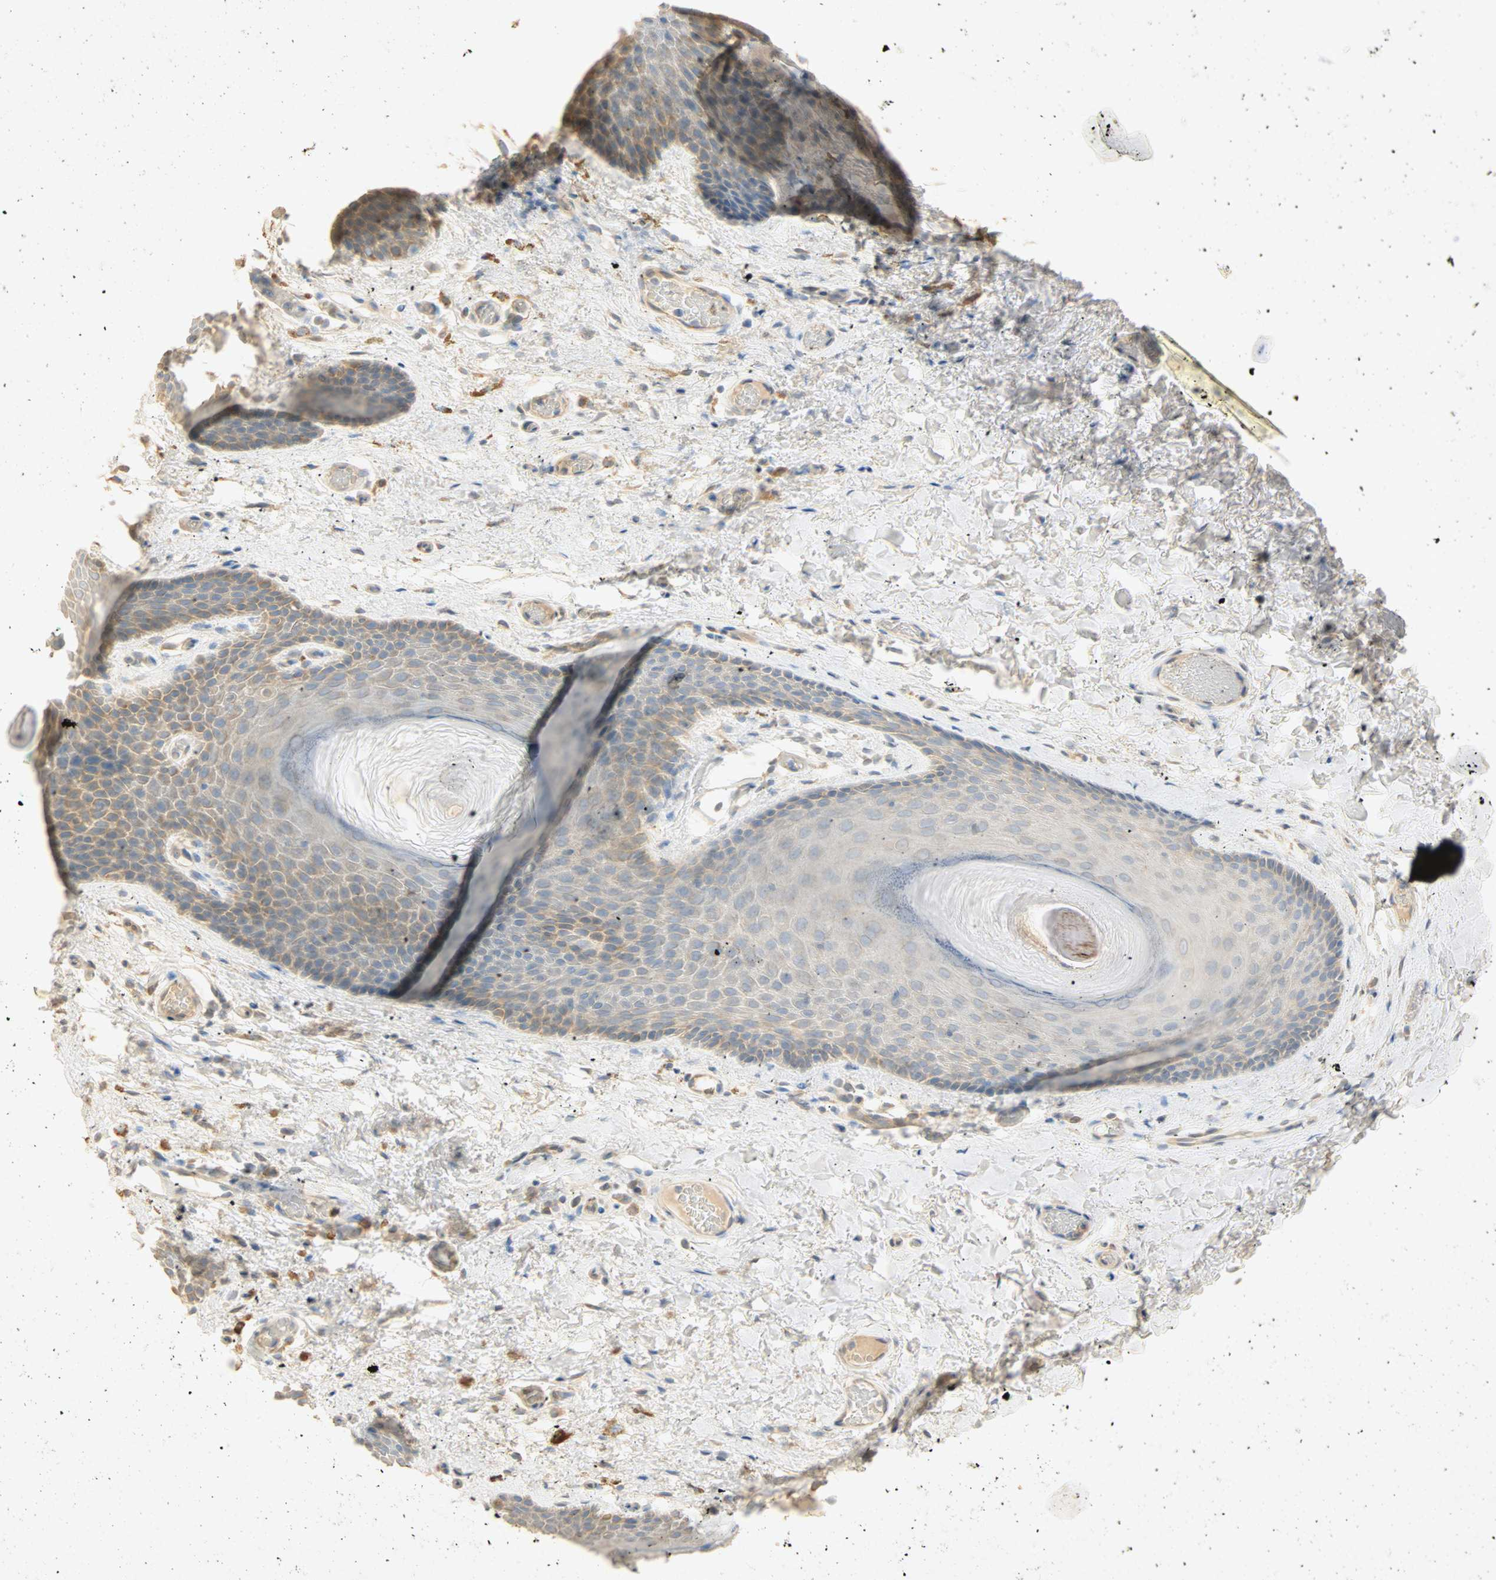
{"staining": {"intensity": "weak", "quantity": "<25%", "location": "cytoplasmic/membranous"}, "tissue": "skin", "cell_type": "Epidermal cells", "image_type": "normal", "snomed": [{"axis": "morphology", "description": "Normal tissue, NOS"}, {"axis": "topography", "description": "Anal"}], "caption": "Immunohistochemical staining of unremarkable skin exhibits no significant expression in epidermal cells. Brightfield microscopy of immunohistochemistry stained with DAB (3,3'-diaminobenzidine) (brown) and hematoxylin (blue), captured at high magnification.", "gene": "SELENBP1", "patient": {"sex": "male", "age": 74}}